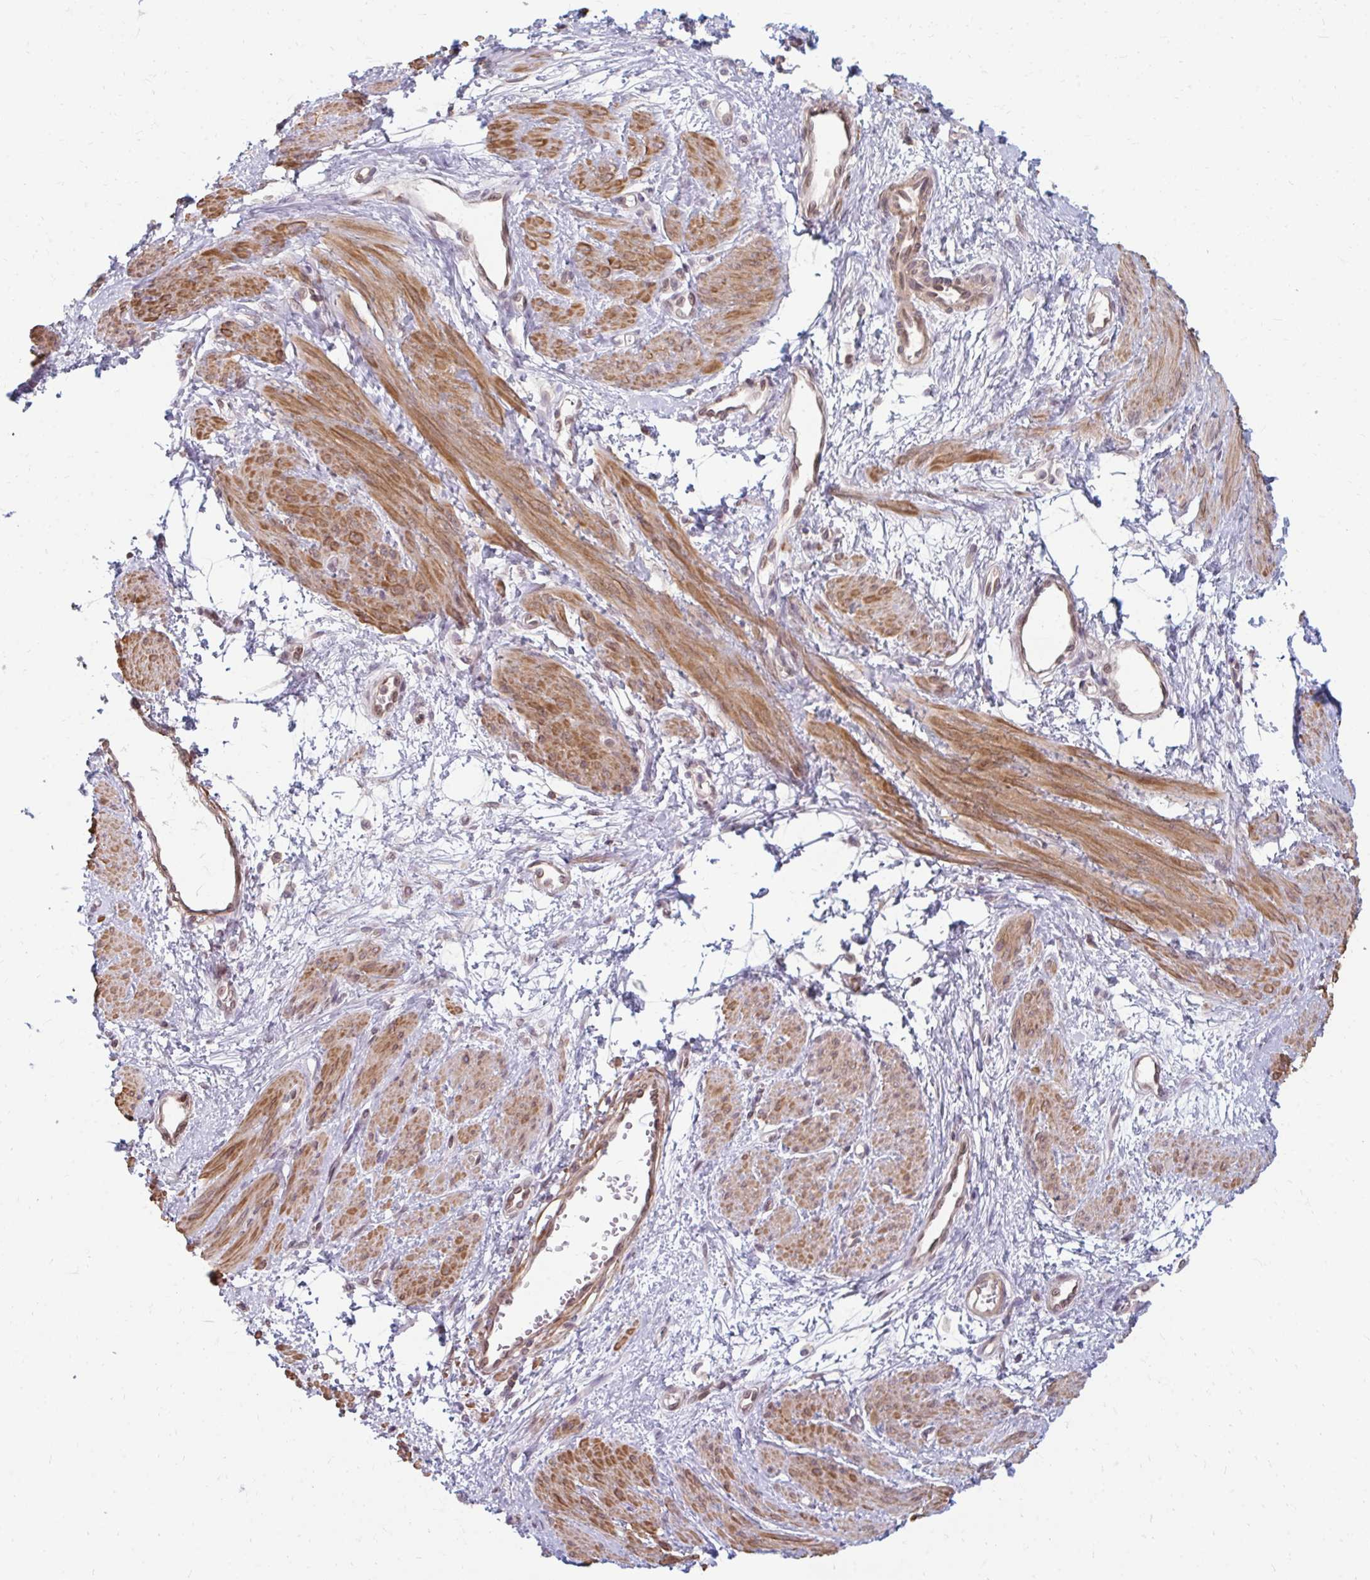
{"staining": {"intensity": "moderate", "quantity": ">75%", "location": "cytoplasmic/membranous"}, "tissue": "smooth muscle", "cell_type": "Smooth muscle cells", "image_type": "normal", "snomed": [{"axis": "morphology", "description": "Normal tissue, NOS"}, {"axis": "topography", "description": "Smooth muscle"}, {"axis": "topography", "description": "Uterus"}], "caption": "The image exhibits staining of normal smooth muscle, revealing moderate cytoplasmic/membranous protein positivity (brown color) within smooth muscle cells.", "gene": "GPC5", "patient": {"sex": "female", "age": 39}}